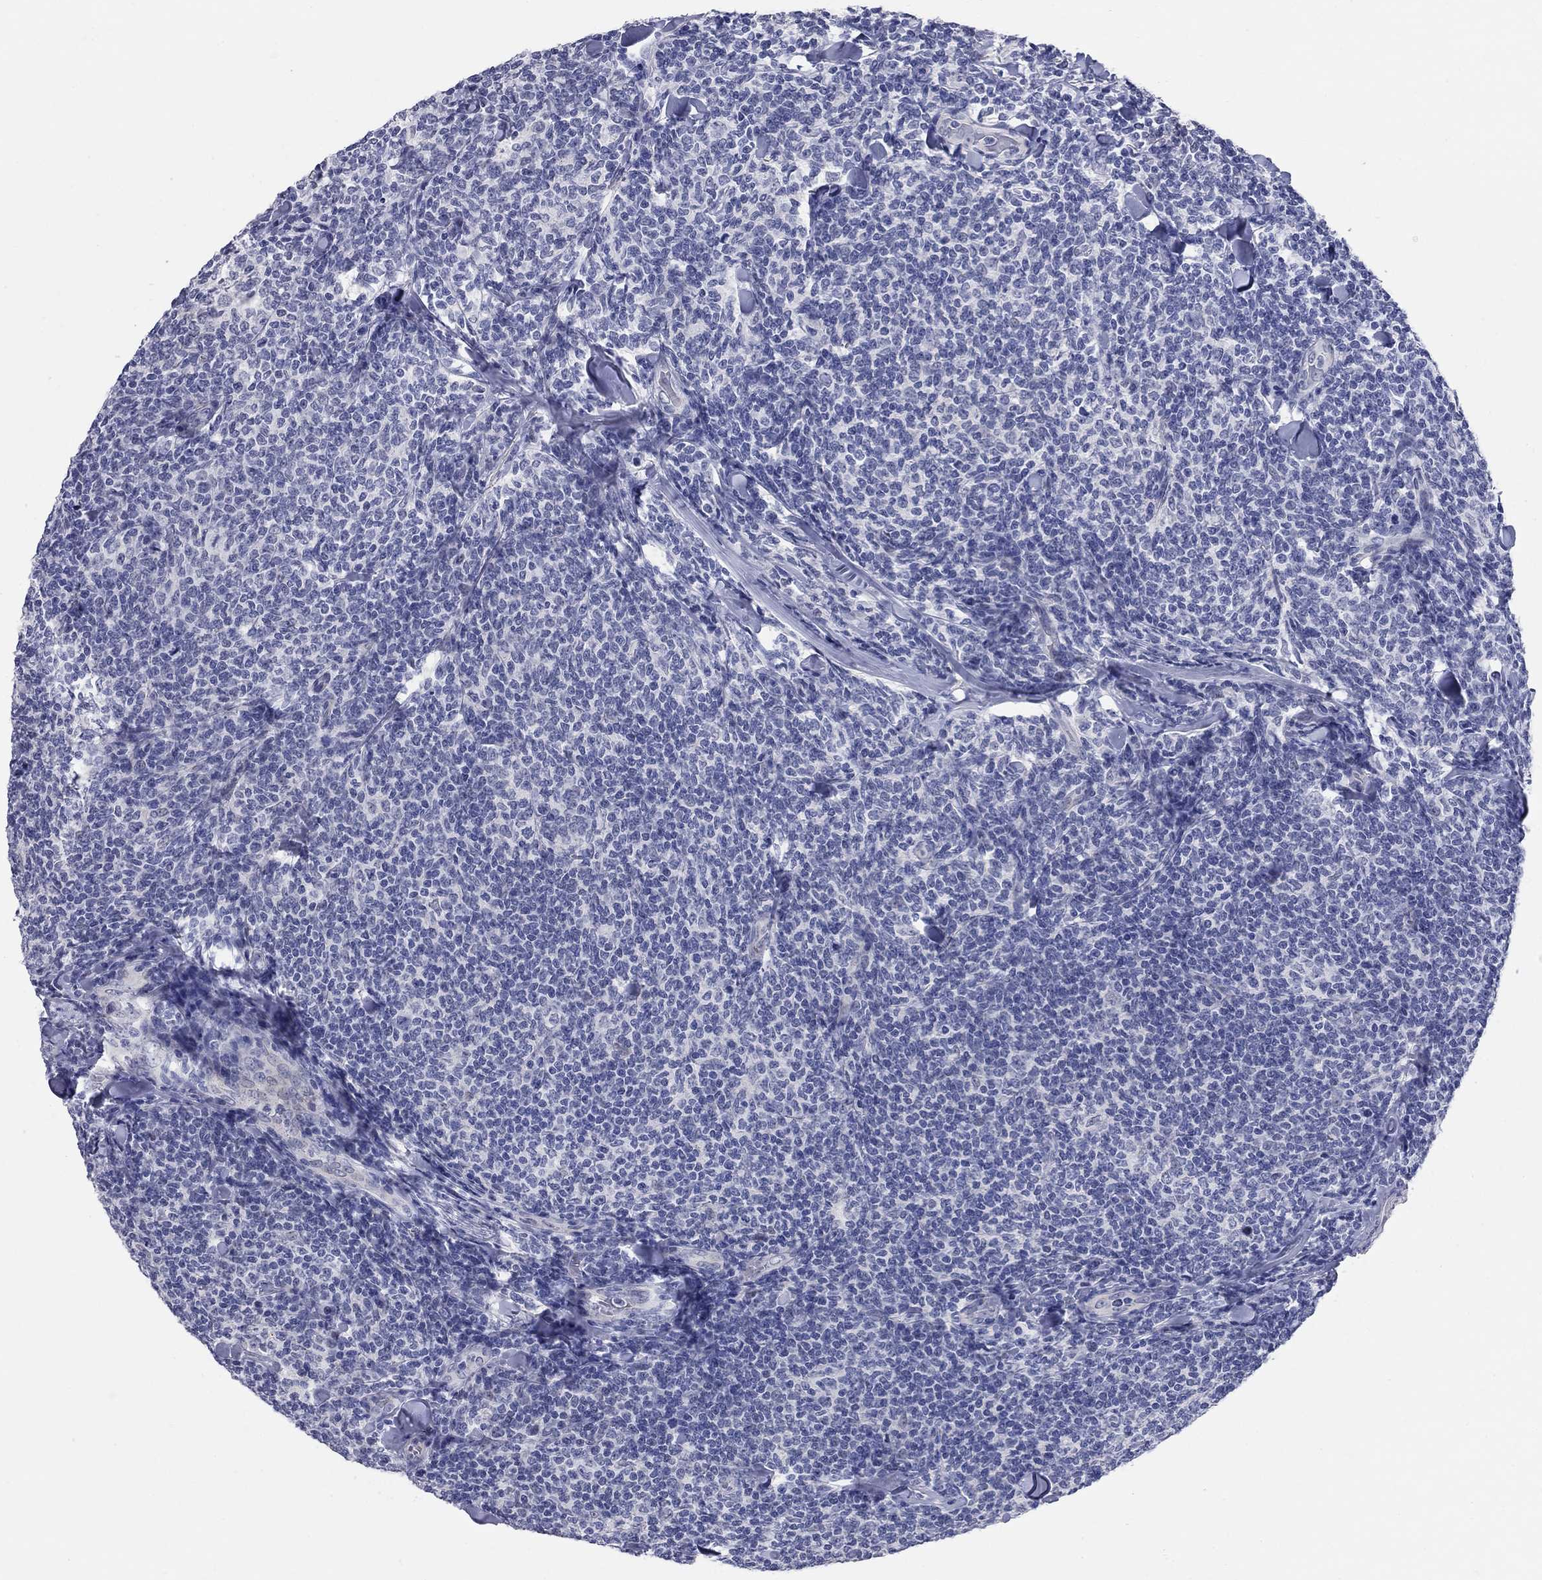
{"staining": {"intensity": "negative", "quantity": "none", "location": "none"}, "tissue": "lymphoma", "cell_type": "Tumor cells", "image_type": "cancer", "snomed": [{"axis": "morphology", "description": "Malignant lymphoma, non-Hodgkin's type, Low grade"}, {"axis": "topography", "description": "Lymph node"}], "caption": "Immunohistochemistry micrograph of neoplastic tissue: human lymphoma stained with DAB (3,3'-diaminobenzidine) demonstrates no significant protein positivity in tumor cells. Brightfield microscopy of immunohistochemistry (IHC) stained with DAB (brown) and hematoxylin (blue), captured at high magnification.", "gene": "WASF3", "patient": {"sex": "female", "age": 56}}